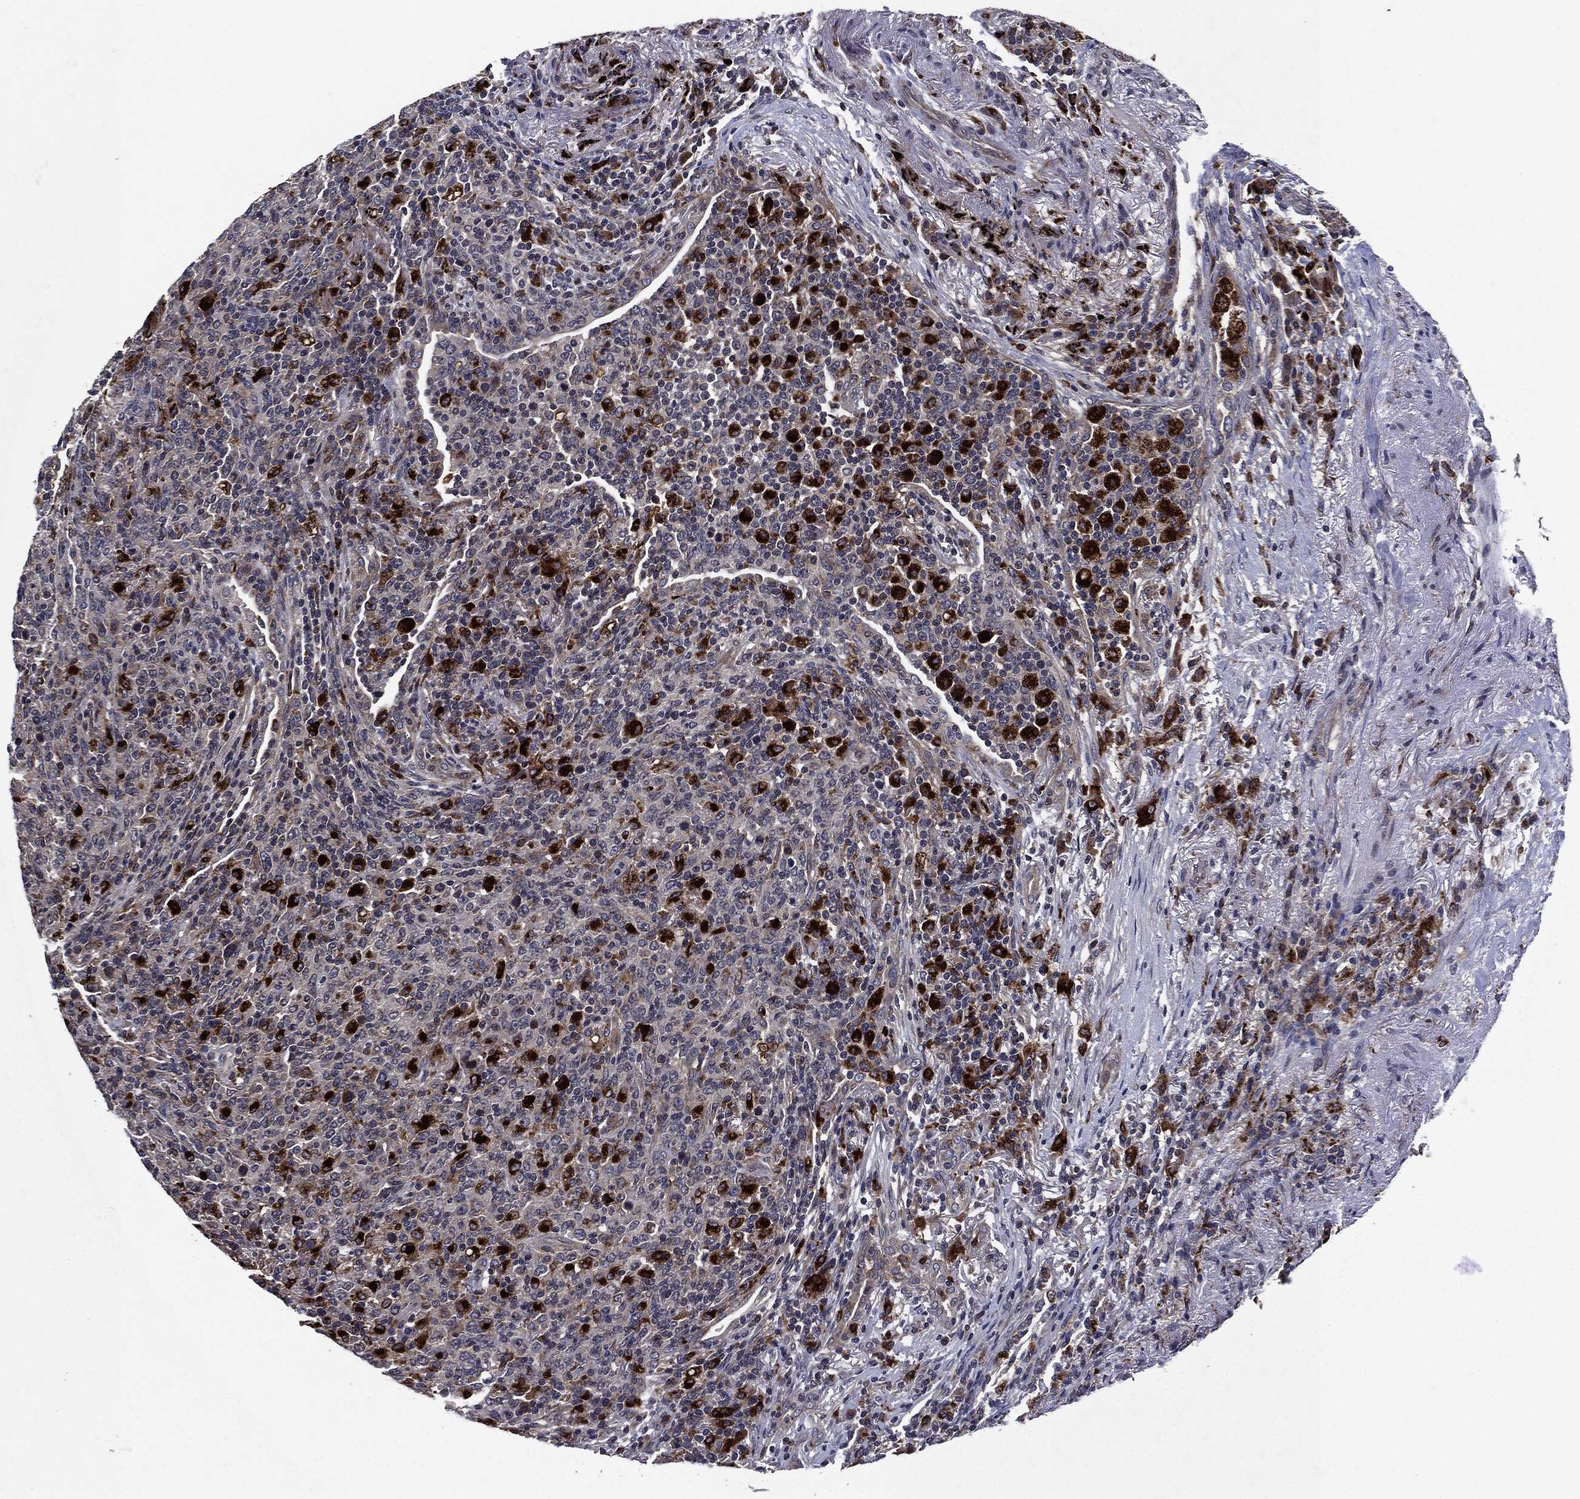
{"staining": {"intensity": "strong", "quantity": "<25%", "location": "cytoplasmic/membranous"}, "tissue": "lymphoma", "cell_type": "Tumor cells", "image_type": "cancer", "snomed": [{"axis": "morphology", "description": "Malignant lymphoma, non-Hodgkin's type, High grade"}, {"axis": "topography", "description": "Lung"}], "caption": "Protein staining exhibits strong cytoplasmic/membranous expression in about <25% of tumor cells in lymphoma.", "gene": "SLC31A2", "patient": {"sex": "male", "age": 79}}